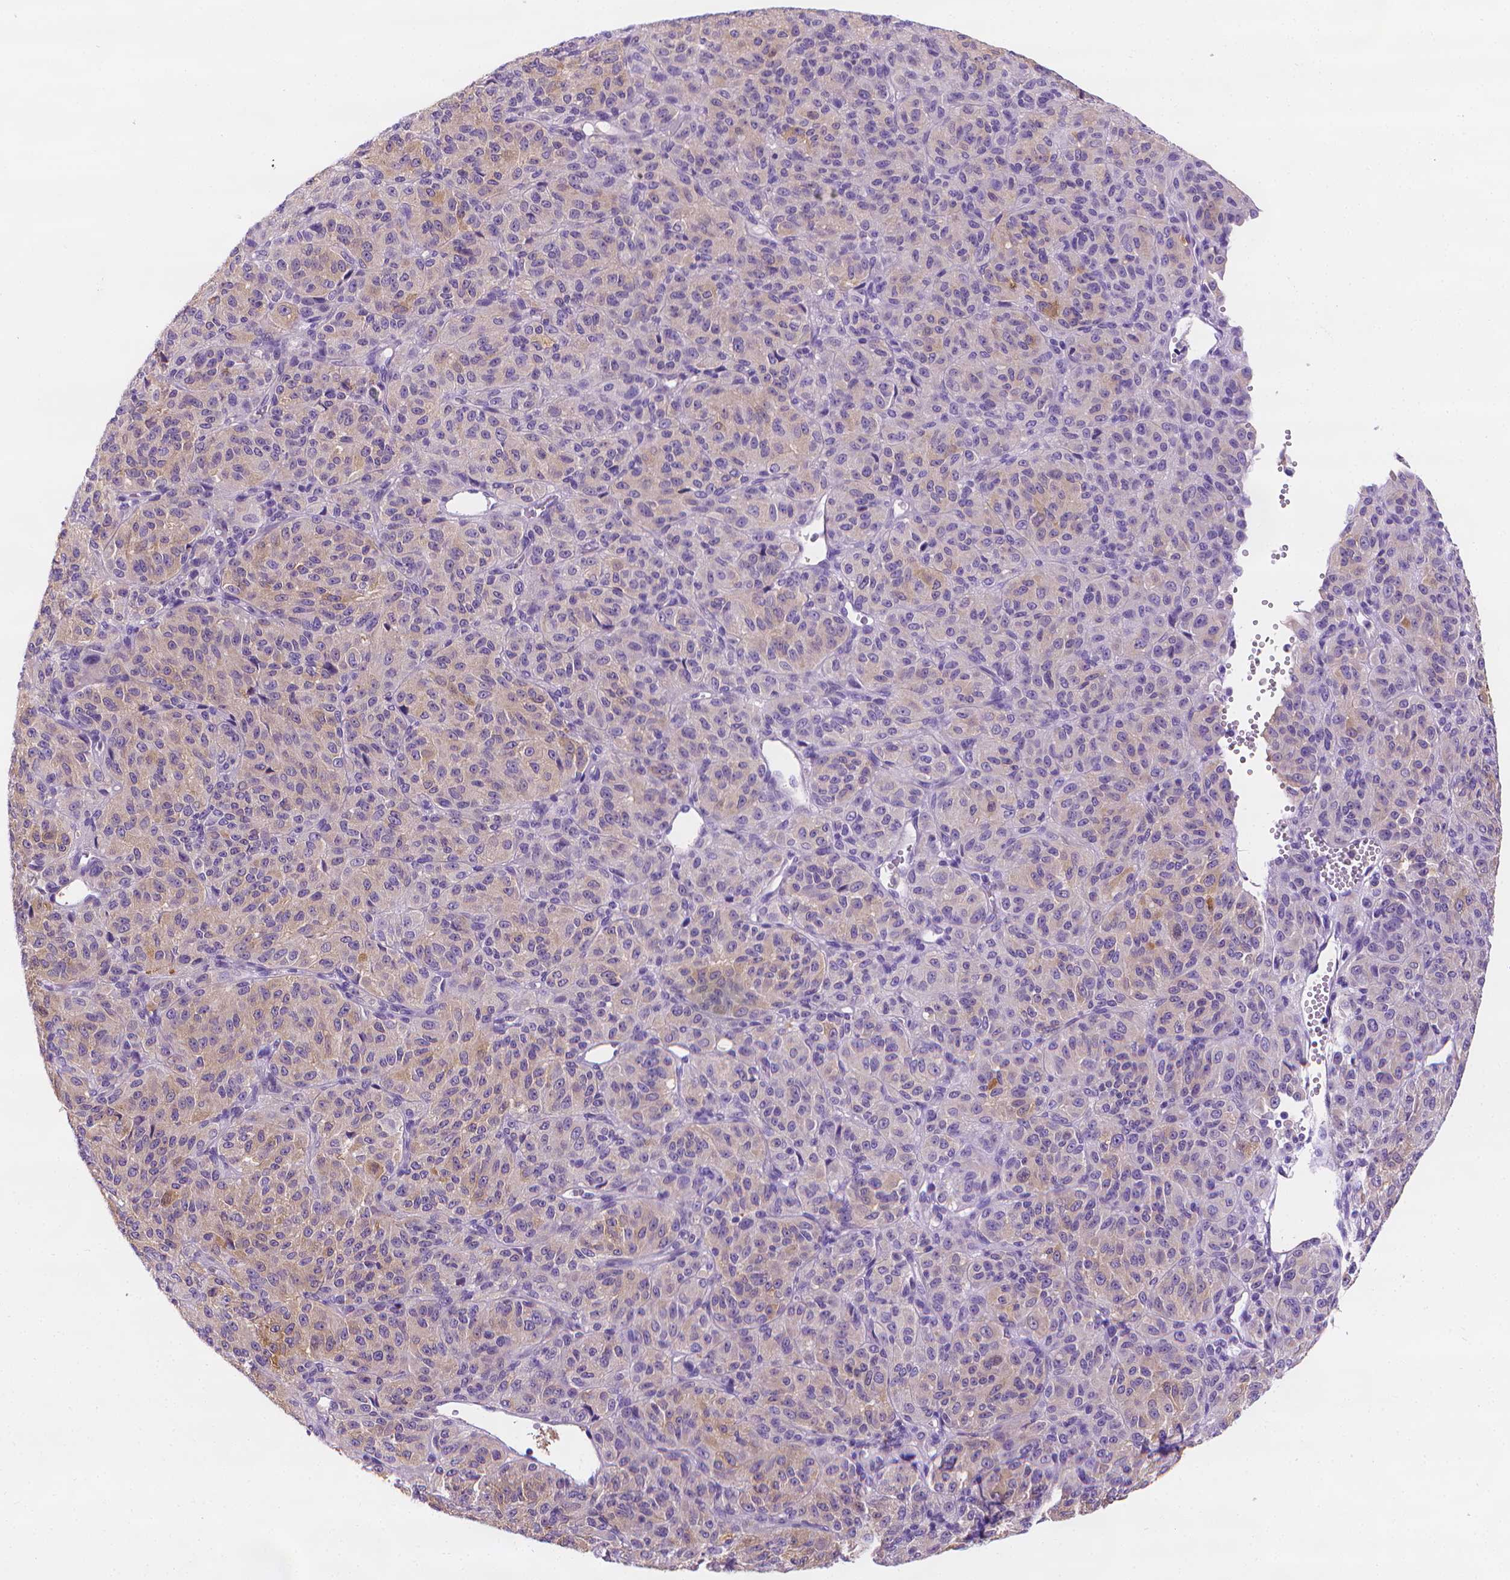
{"staining": {"intensity": "weak", "quantity": ">75%", "location": "cytoplasmic/membranous"}, "tissue": "melanoma", "cell_type": "Tumor cells", "image_type": "cancer", "snomed": [{"axis": "morphology", "description": "Malignant melanoma, Metastatic site"}, {"axis": "topography", "description": "Brain"}], "caption": "Protein staining shows weak cytoplasmic/membranous positivity in about >75% of tumor cells in malignant melanoma (metastatic site).", "gene": "FASN", "patient": {"sex": "female", "age": 56}}